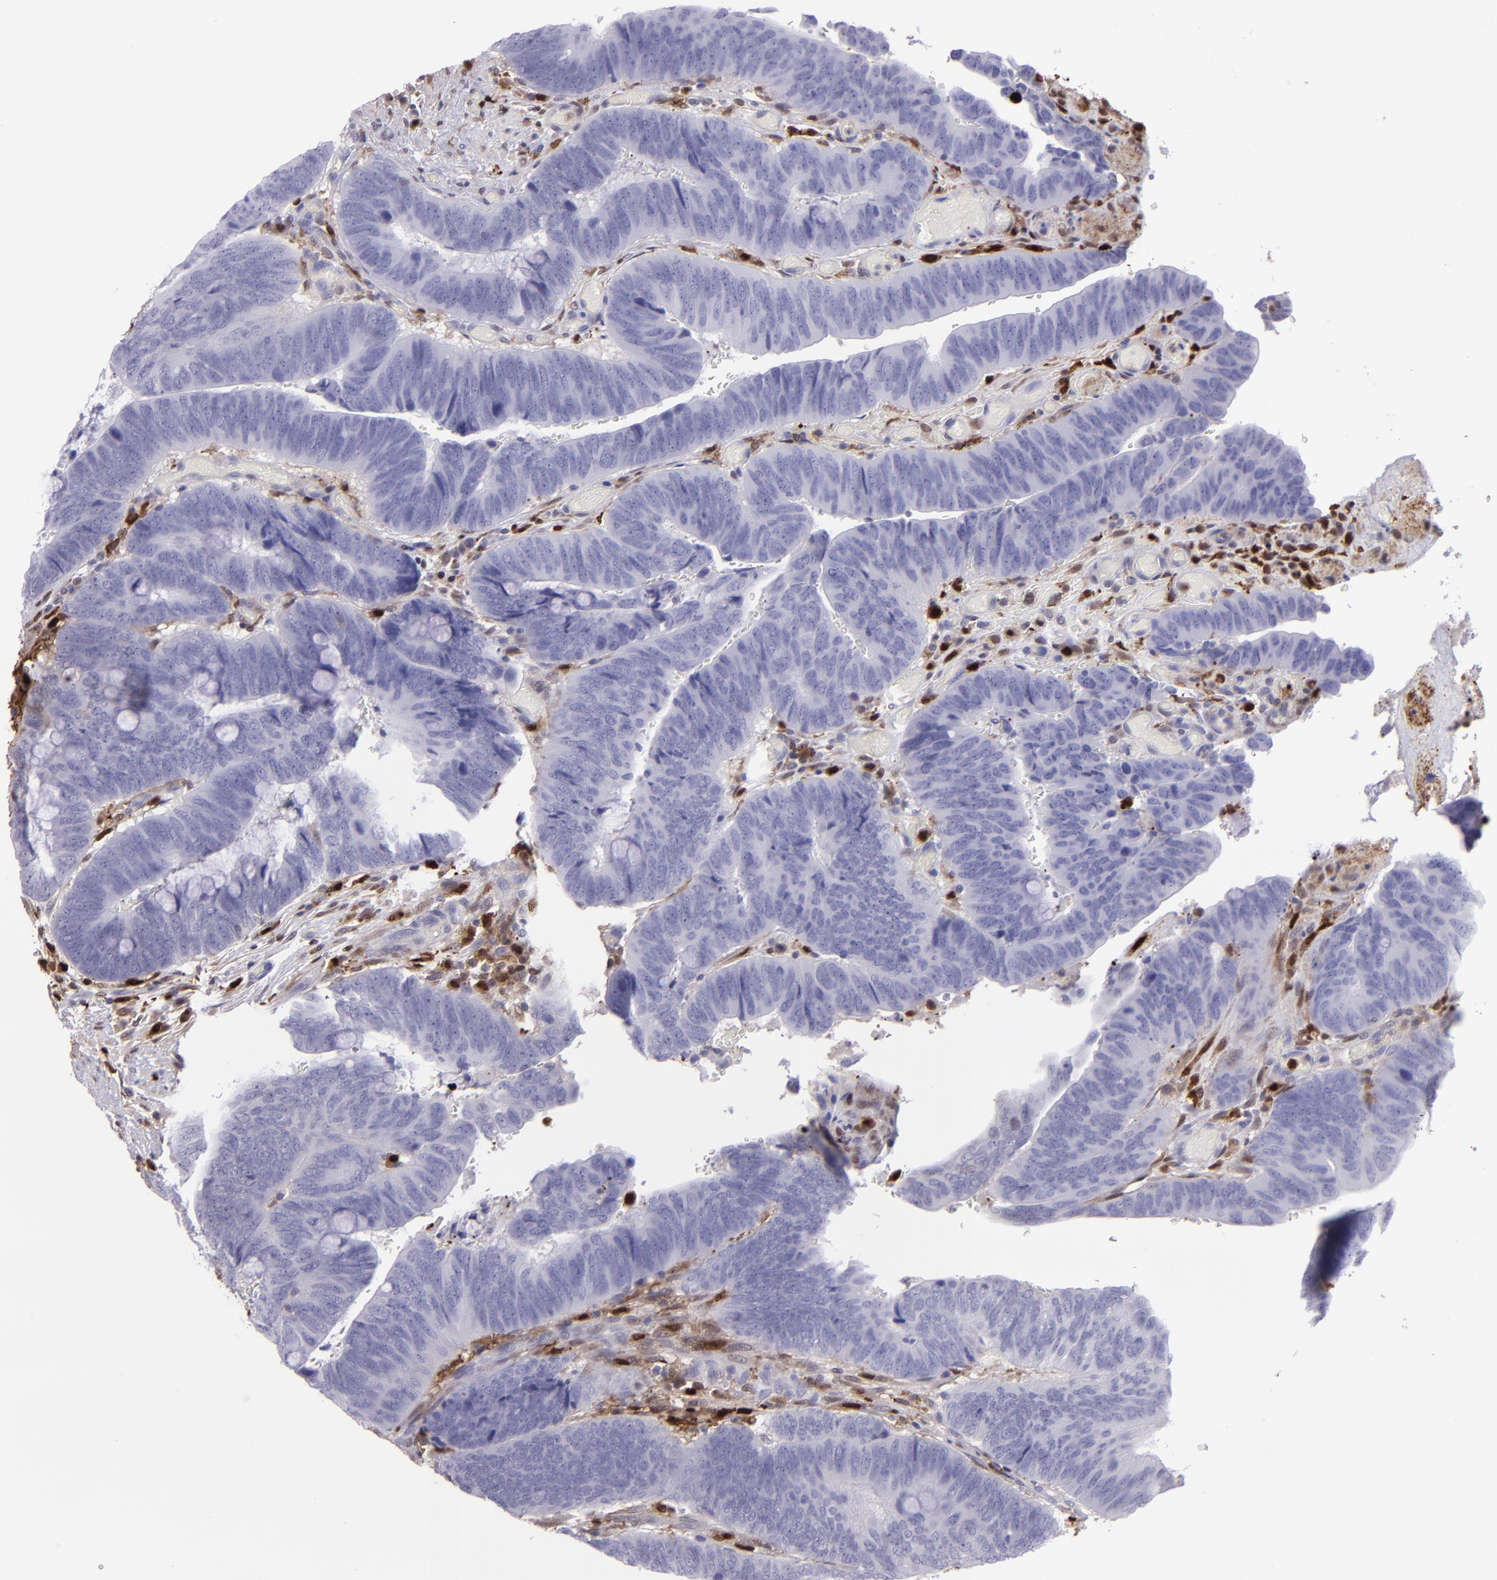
{"staining": {"intensity": "negative", "quantity": "none", "location": "none"}, "tissue": "colorectal cancer", "cell_type": "Tumor cells", "image_type": "cancer", "snomed": [{"axis": "morphology", "description": "Normal tissue, NOS"}, {"axis": "morphology", "description": "Adenocarcinoma, NOS"}, {"axis": "topography", "description": "Rectum"}], "caption": "IHC histopathology image of neoplastic tissue: human colorectal adenocarcinoma stained with DAB shows no significant protein expression in tumor cells.", "gene": "TYMP", "patient": {"sex": "male", "age": 92}}